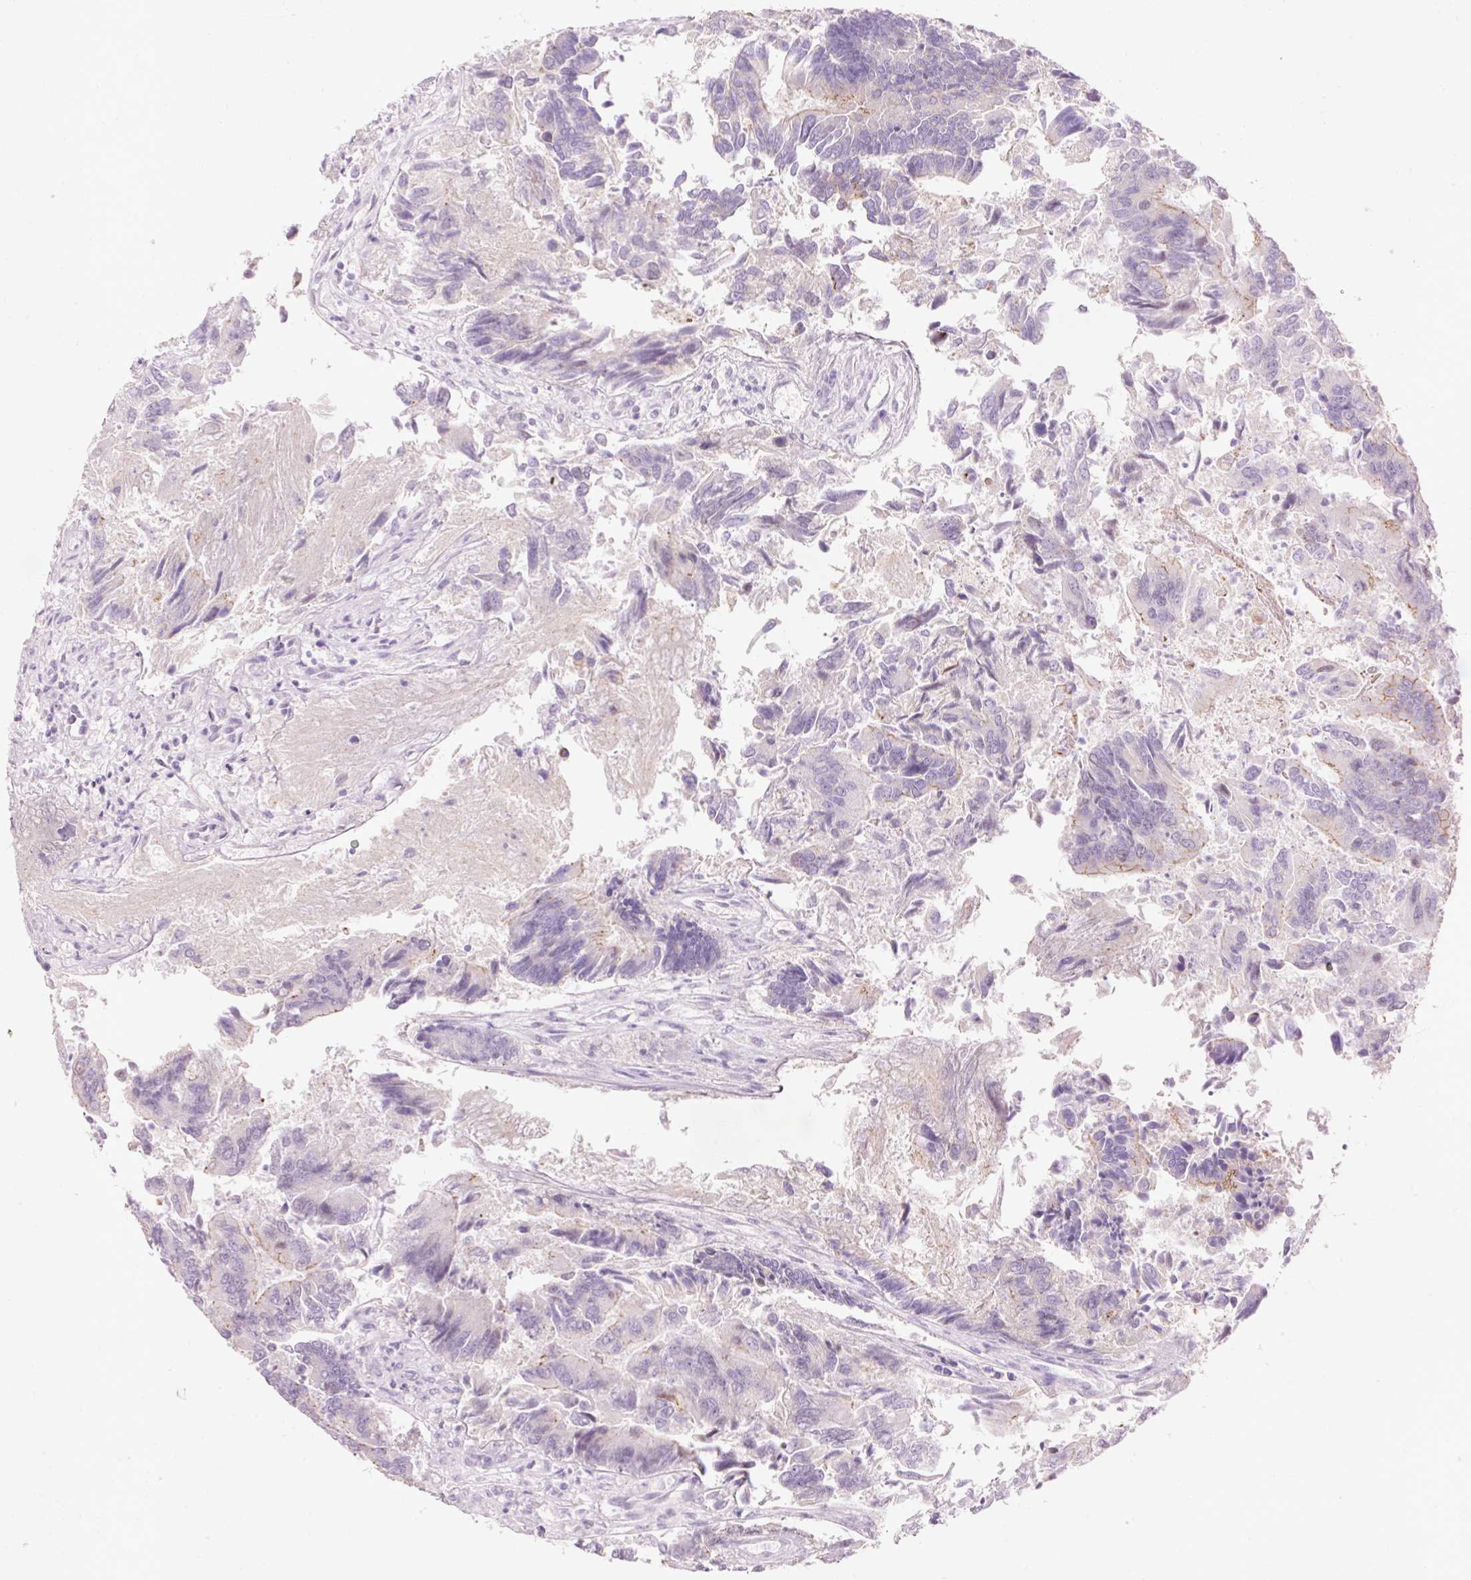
{"staining": {"intensity": "weak", "quantity": "25%-75%", "location": "cytoplasmic/membranous"}, "tissue": "colorectal cancer", "cell_type": "Tumor cells", "image_type": "cancer", "snomed": [{"axis": "morphology", "description": "Adenocarcinoma, NOS"}, {"axis": "topography", "description": "Colon"}], "caption": "Colorectal adenocarcinoma stained with DAB IHC demonstrates low levels of weak cytoplasmic/membranous staining in about 25%-75% of tumor cells.", "gene": "DHRS11", "patient": {"sex": "female", "age": 67}}